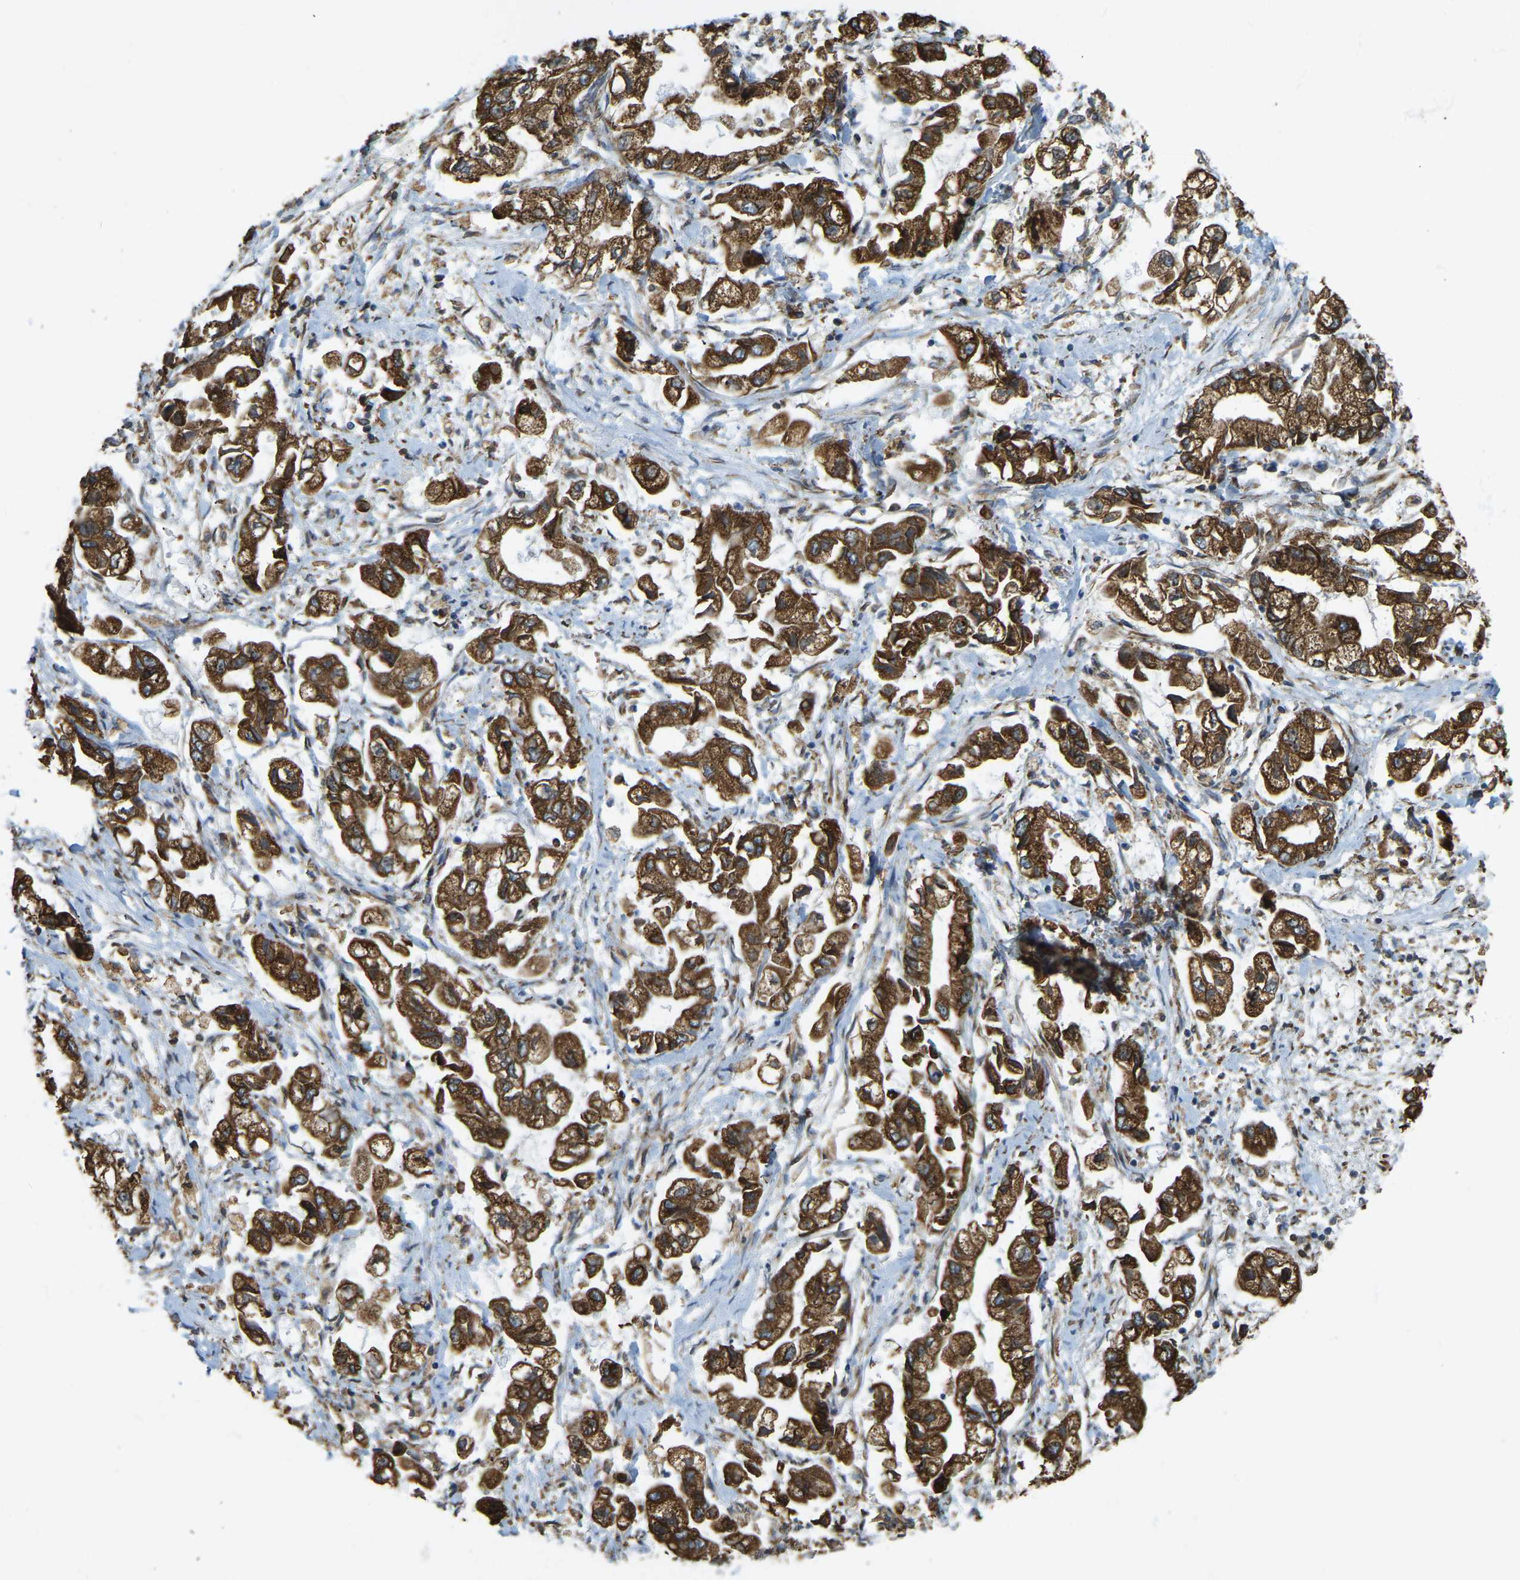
{"staining": {"intensity": "strong", "quantity": ">75%", "location": "cytoplasmic/membranous"}, "tissue": "stomach cancer", "cell_type": "Tumor cells", "image_type": "cancer", "snomed": [{"axis": "morphology", "description": "Normal tissue, NOS"}, {"axis": "morphology", "description": "Adenocarcinoma, NOS"}, {"axis": "topography", "description": "Stomach"}], "caption": "Adenocarcinoma (stomach) tissue shows strong cytoplasmic/membranous expression in about >75% of tumor cells The protein of interest is shown in brown color, while the nuclei are stained blue.", "gene": "RNF115", "patient": {"sex": "male", "age": 62}}